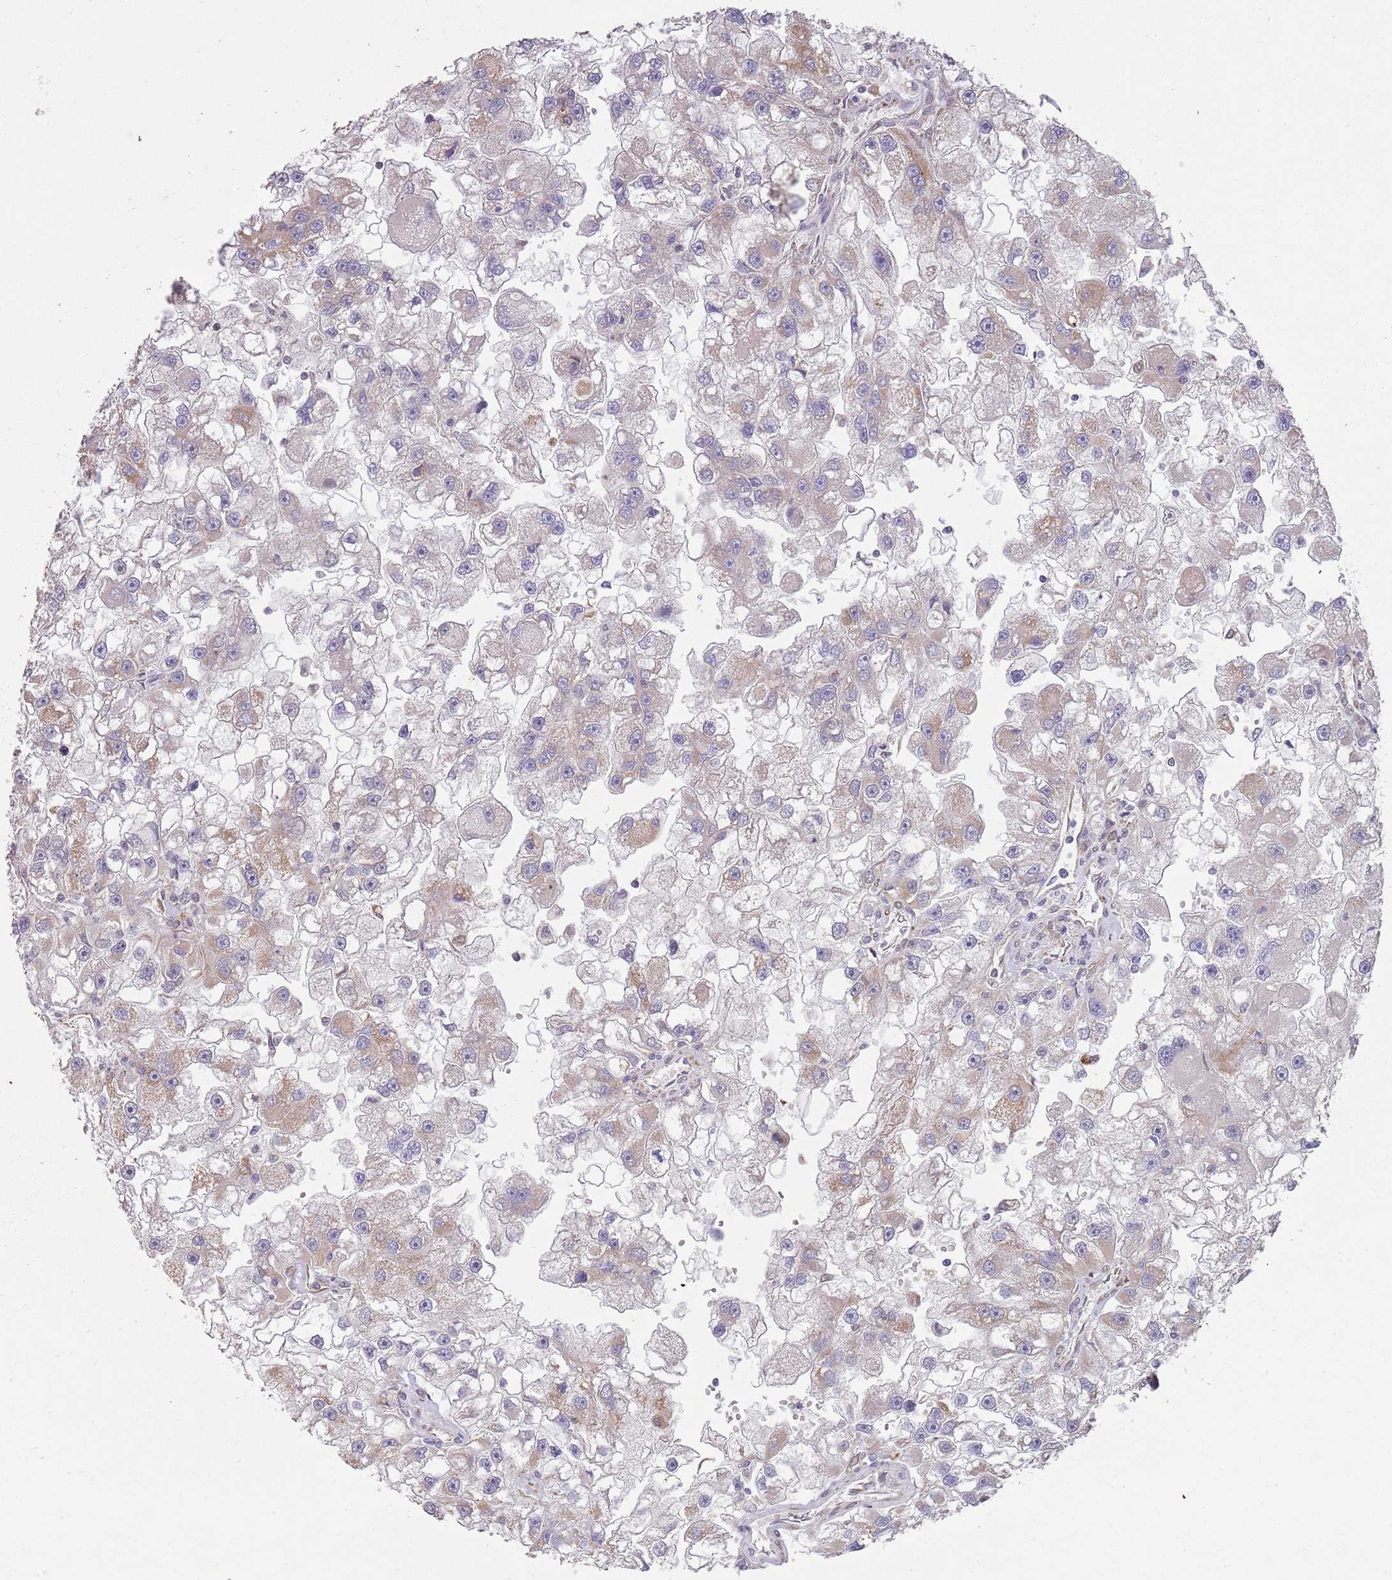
{"staining": {"intensity": "weak", "quantity": "25%-75%", "location": "cytoplasmic/membranous"}, "tissue": "renal cancer", "cell_type": "Tumor cells", "image_type": "cancer", "snomed": [{"axis": "morphology", "description": "Adenocarcinoma, NOS"}, {"axis": "topography", "description": "Kidney"}], "caption": "Protein staining of renal cancer tissue demonstrates weak cytoplasmic/membranous expression in about 25%-75% of tumor cells.", "gene": "CHD9", "patient": {"sex": "male", "age": 63}}